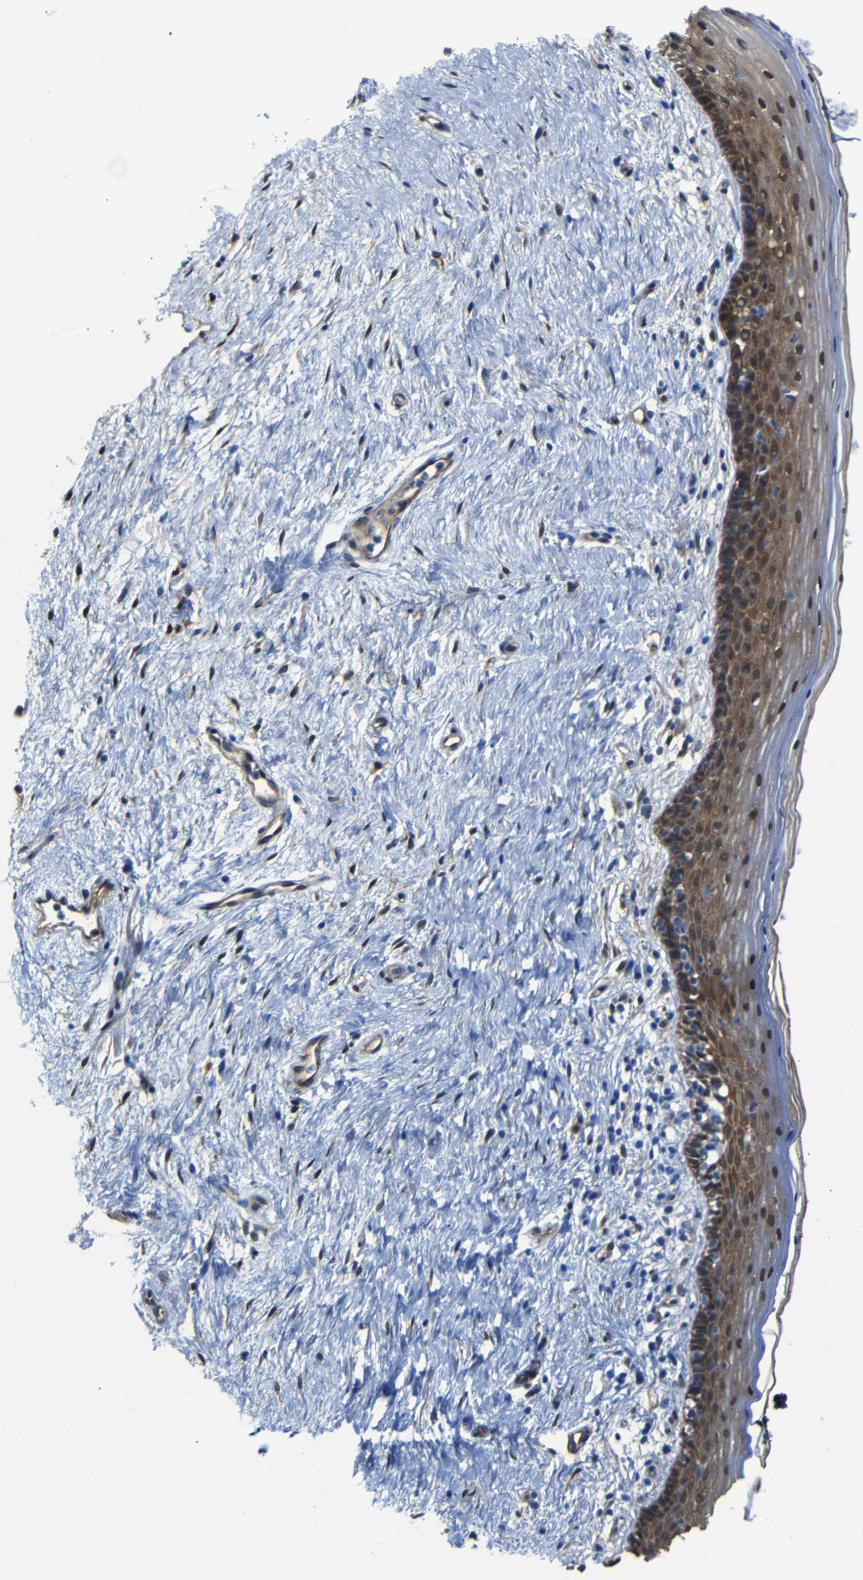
{"staining": {"intensity": "moderate", "quantity": ">75%", "location": "cytoplasmic/membranous,nuclear"}, "tissue": "vagina", "cell_type": "Squamous epithelial cells", "image_type": "normal", "snomed": [{"axis": "morphology", "description": "Normal tissue, NOS"}, {"axis": "topography", "description": "Vagina"}], "caption": "Immunohistochemistry of benign human vagina shows medium levels of moderate cytoplasmic/membranous,nuclear positivity in approximately >75% of squamous epithelial cells.", "gene": "YAP1", "patient": {"sex": "female", "age": 44}}